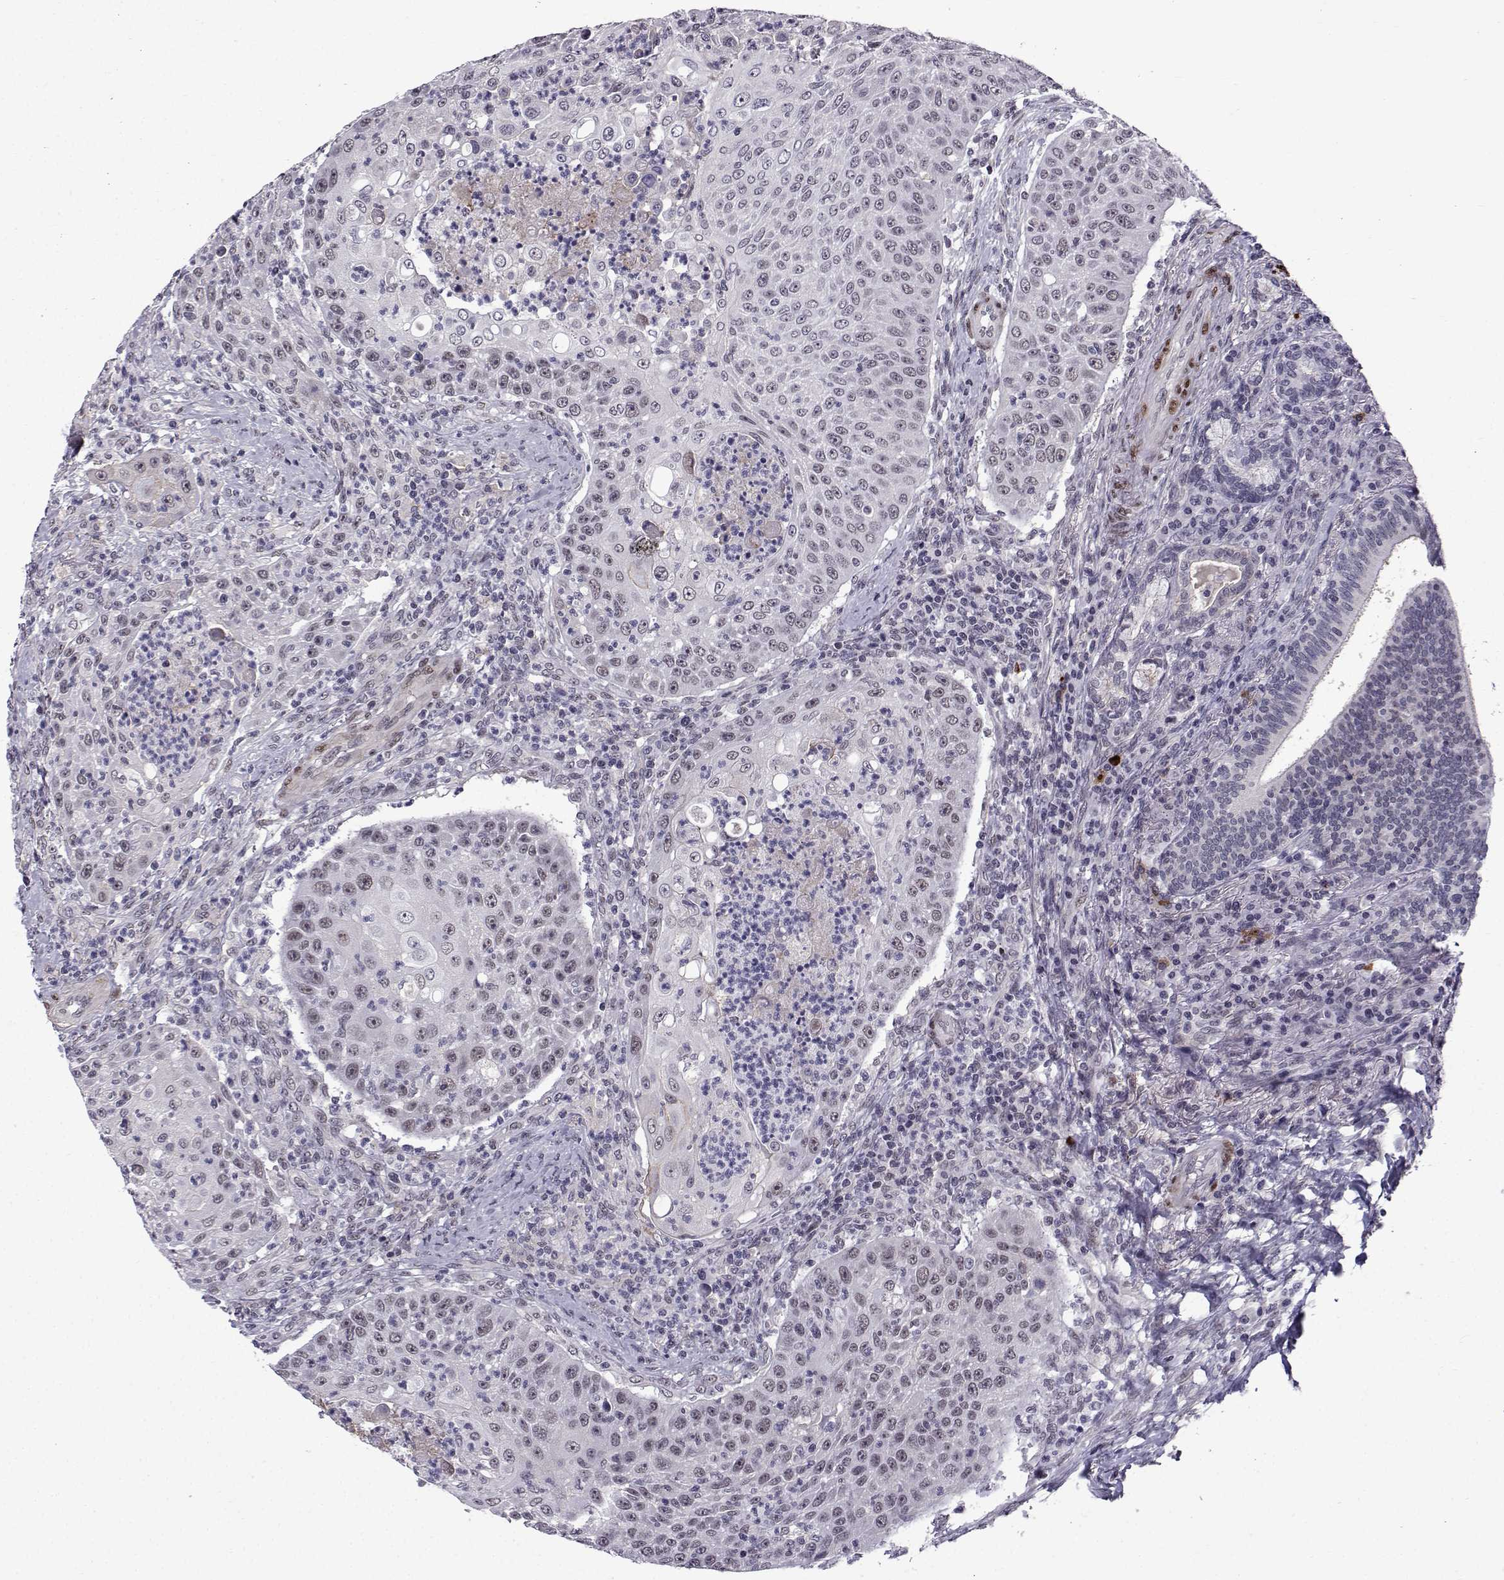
{"staining": {"intensity": "weak", "quantity": "<25%", "location": "nuclear"}, "tissue": "head and neck cancer", "cell_type": "Tumor cells", "image_type": "cancer", "snomed": [{"axis": "morphology", "description": "Squamous cell carcinoma, NOS"}, {"axis": "topography", "description": "Head-Neck"}], "caption": "Protein analysis of head and neck squamous cell carcinoma exhibits no significant positivity in tumor cells. (DAB (3,3'-diaminobenzidine) IHC visualized using brightfield microscopy, high magnification).", "gene": "RBM24", "patient": {"sex": "male", "age": 69}}